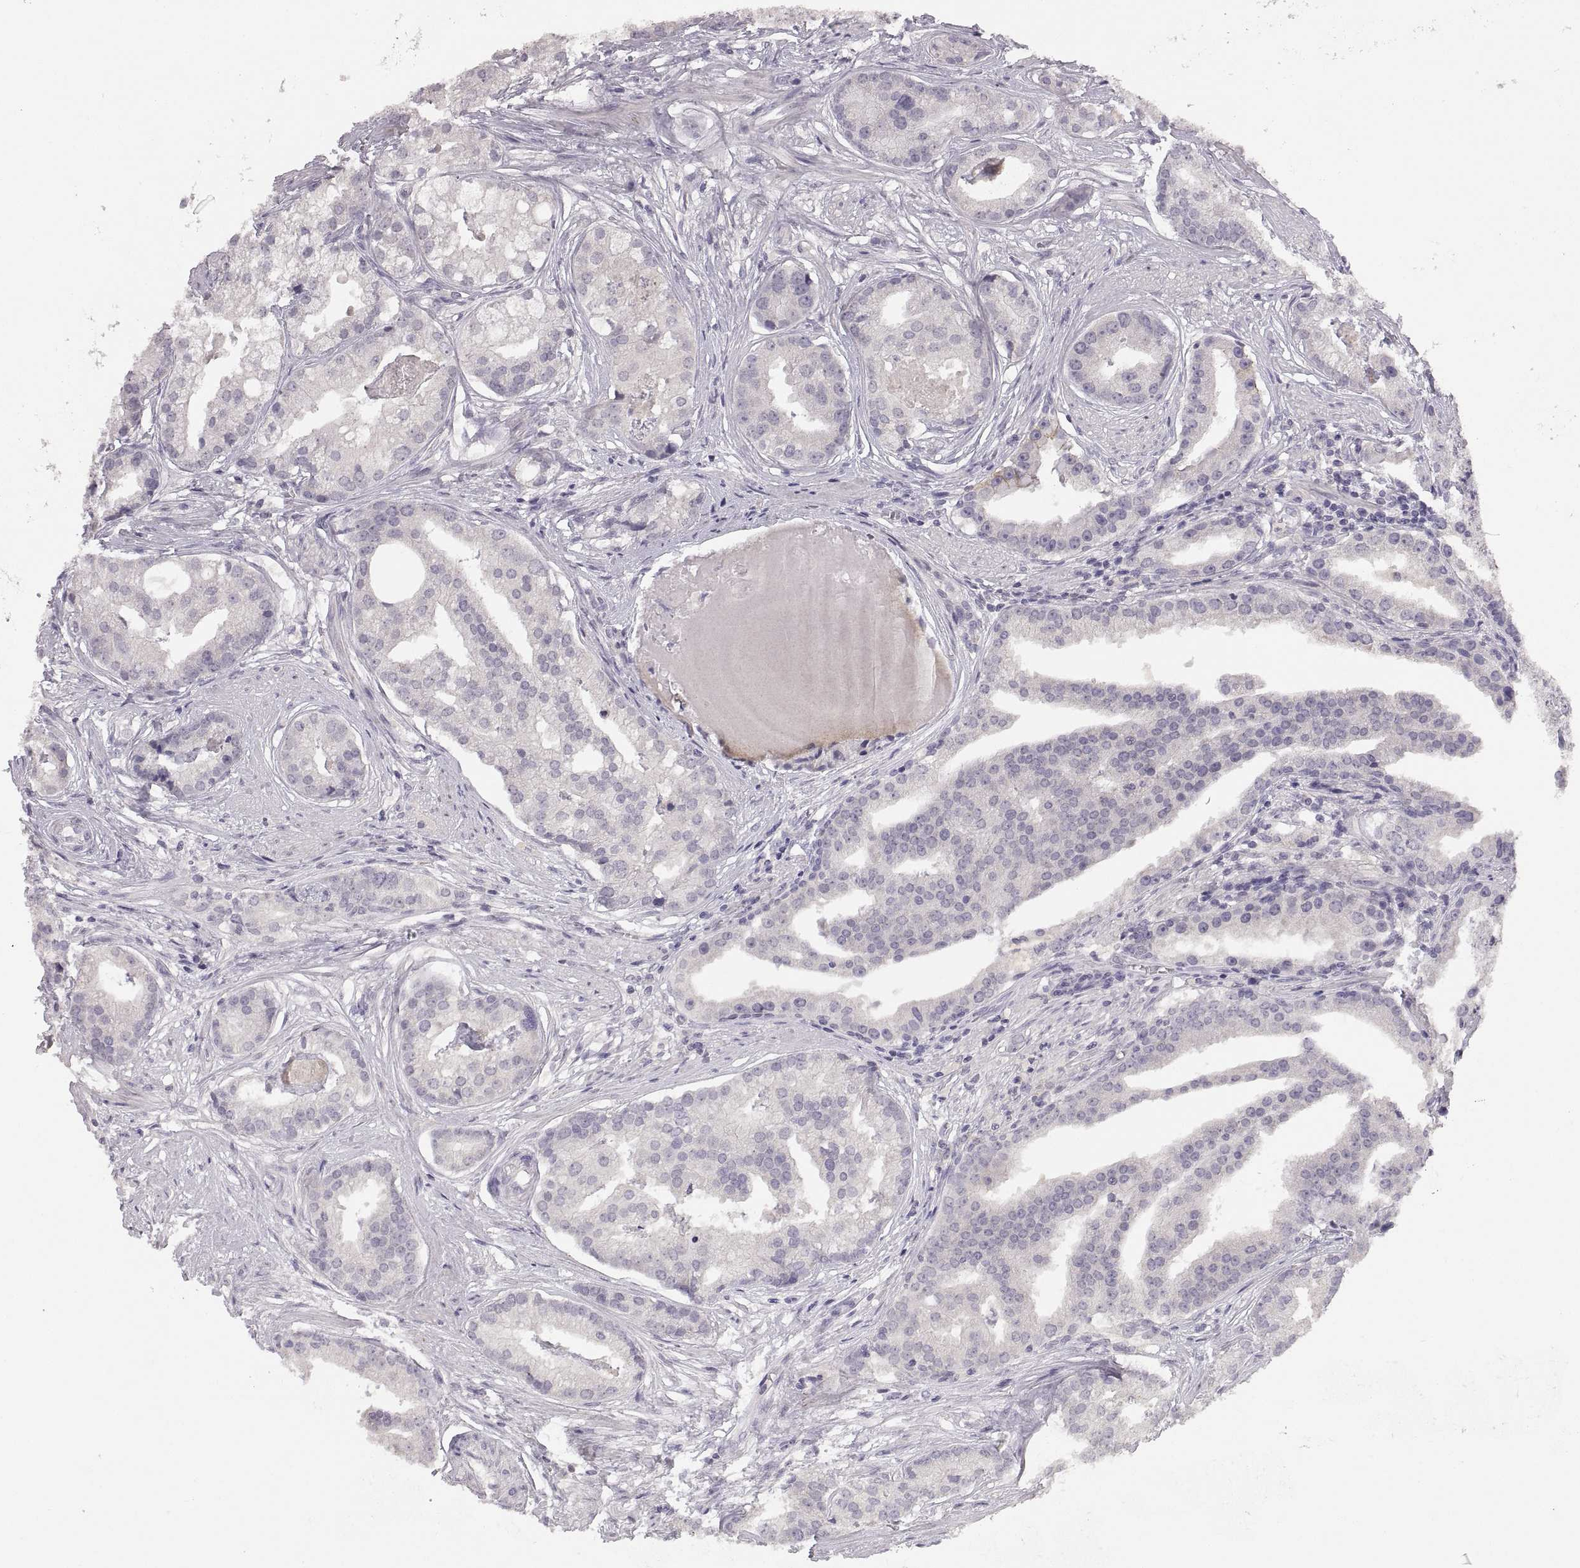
{"staining": {"intensity": "negative", "quantity": "none", "location": "none"}, "tissue": "prostate cancer", "cell_type": "Tumor cells", "image_type": "cancer", "snomed": [{"axis": "morphology", "description": "Adenocarcinoma, NOS"}, {"axis": "topography", "description": "Prostate and seminal vesicle, NOS"}, {"axis": "topography", "description": "Prostate"}], "caption": "Immunohistochemistry of human prostate cancer reveals no staining in tumor cells.", "gene": "CDH2", "patient": {"sex": "male", "age": 44}}